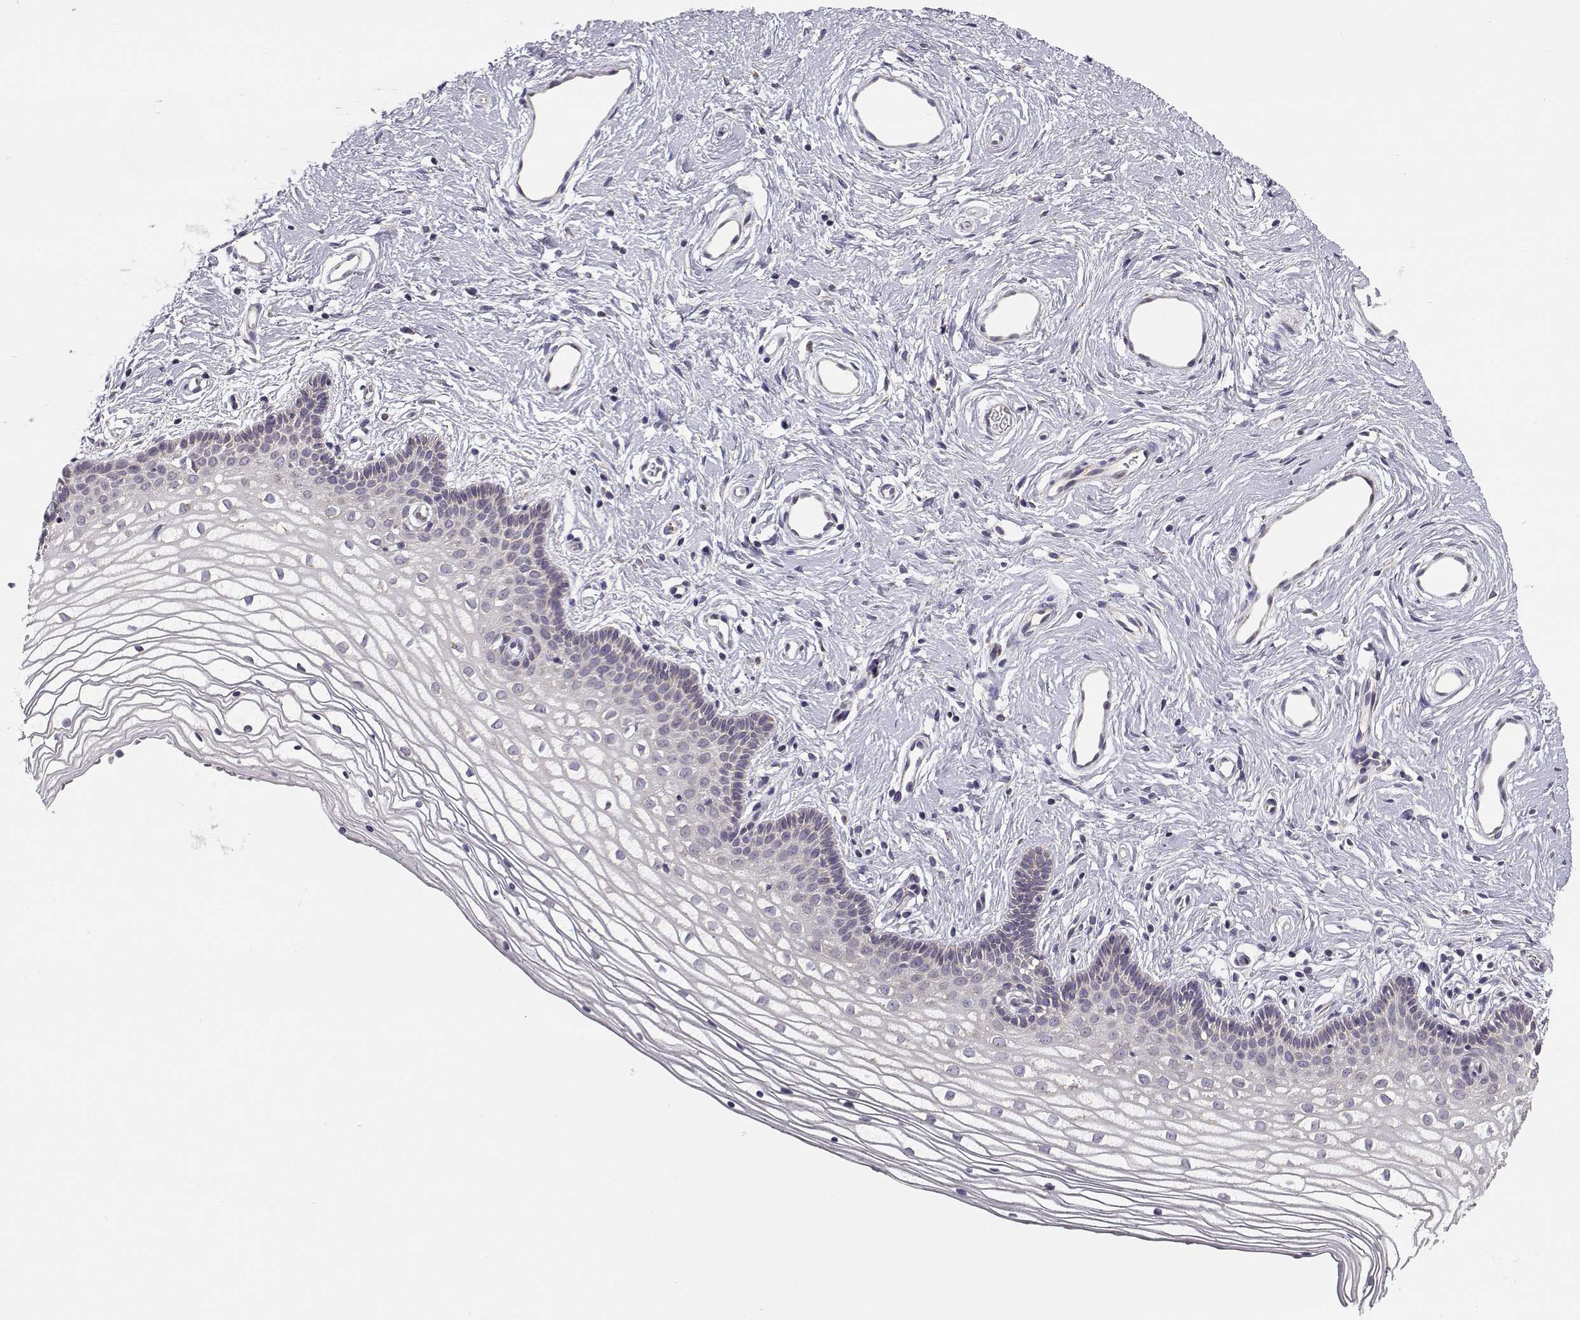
{"staining": {"intensity": "negative", "quantity": "none", "location": "none"}, "tissue": "vagina", "cell_type": "Squamous epithelial cells", "image_type": "normal", "snomed": [{"axis": "morphology", "description": "Normal tissue, NOS"}, {"axis": "topography", "description": "Vagina"}], "caption": "Micrograph shows no significant protein positivity in squamous epithelial cells of unremarkable vagina.", "gene": "BEND6", "patient": {"sex": "female", "age": 36}}